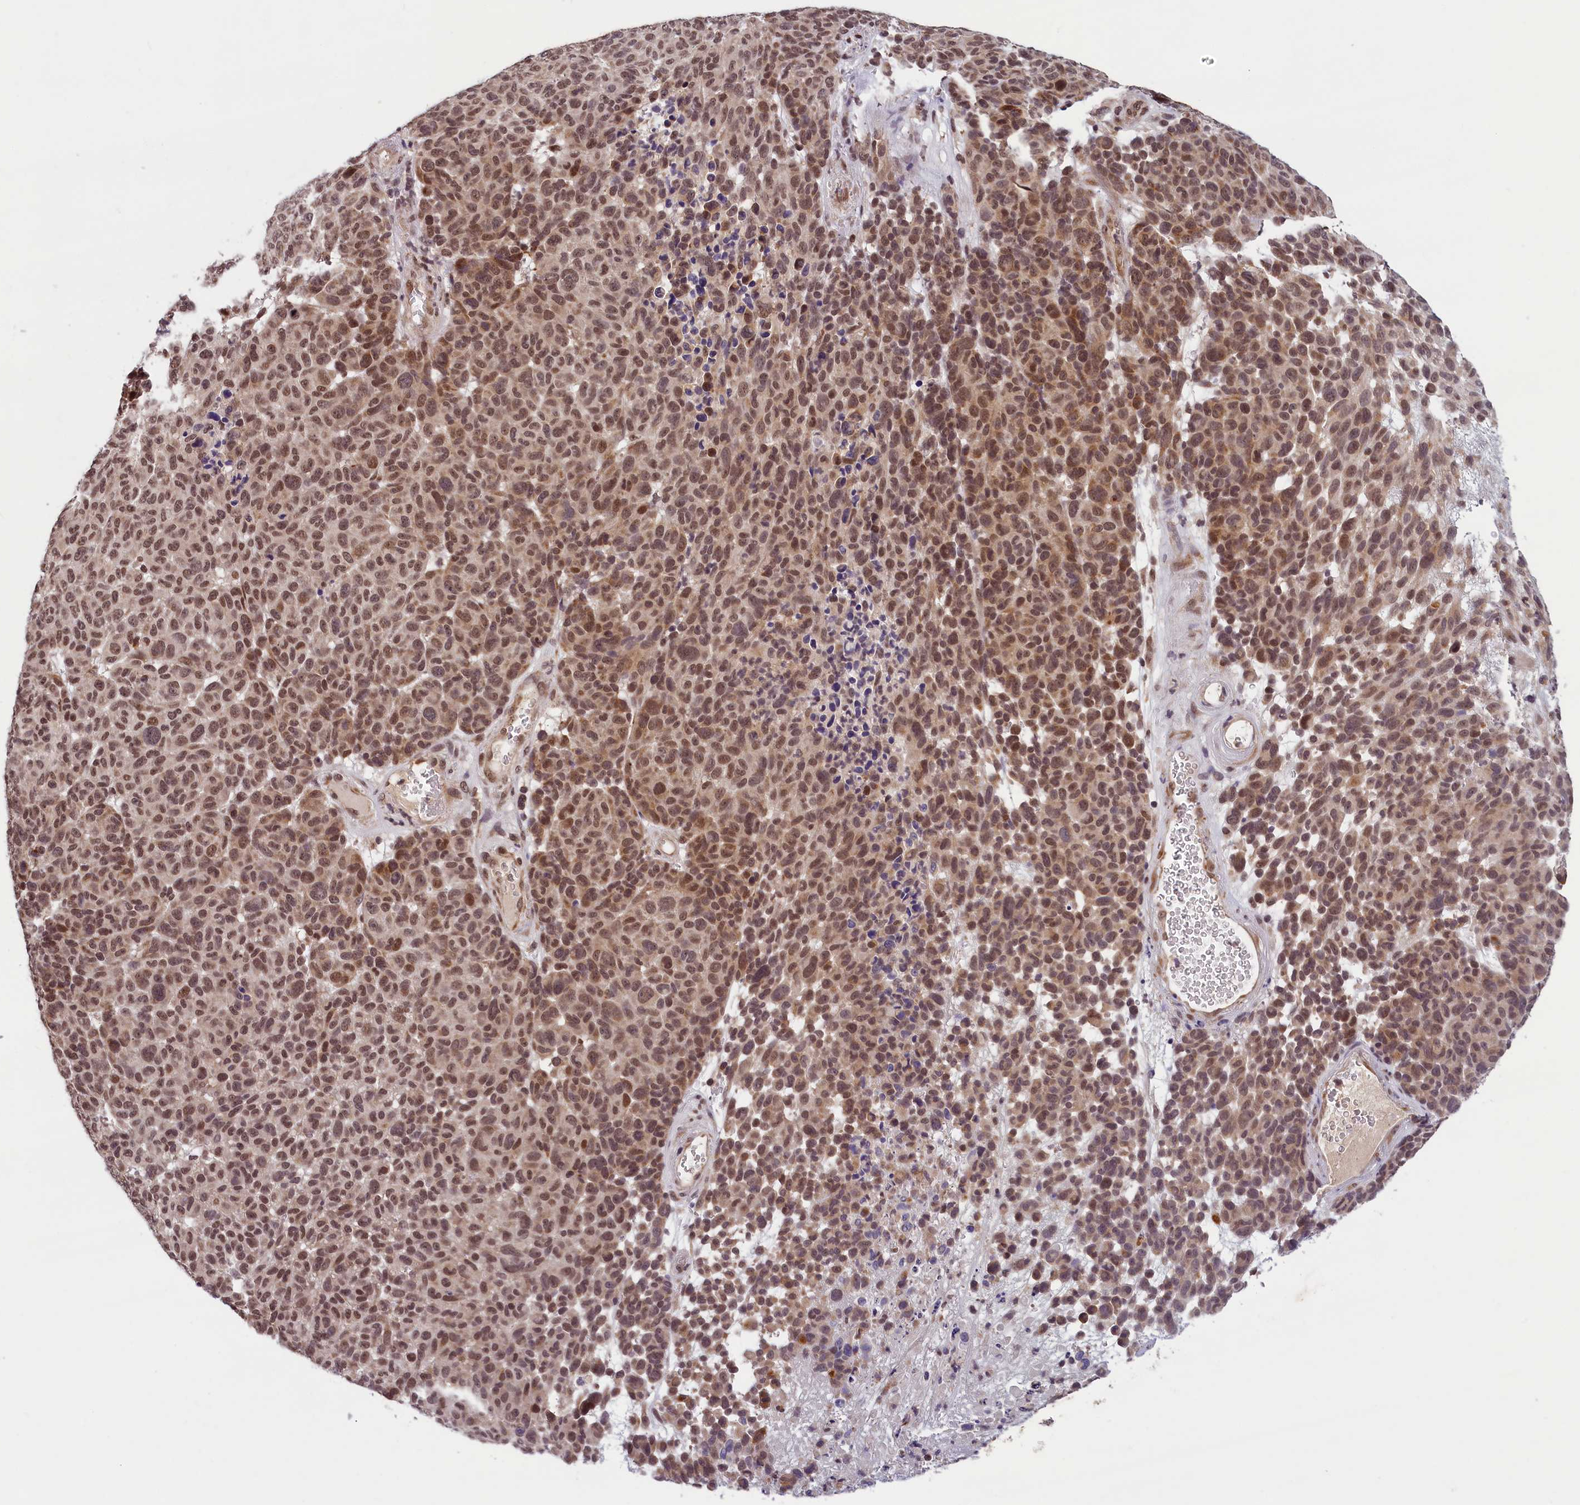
{"staining": {"intensity": "moderate", "quantity": ">75%", "location": "nuclear"}, "tissue": "melanoma", "cell_type": "Tumor cells", "image_type": "cancer", "snomed": [{"axis": "morphology", "description": "Malignant melanoma, NOS"}, {"axis": "topography", "description": "Skin"}], "caption": "This micrograph exhibits malignant melanoma stained with immunohistochemistry to label a protein in brown. The nuclear of tumor cells show moderate positivity for the protein. Nuclei are counter-stained blue.", "gene": "KCNK6", "patient": {"sex": "male", "age": 49}}